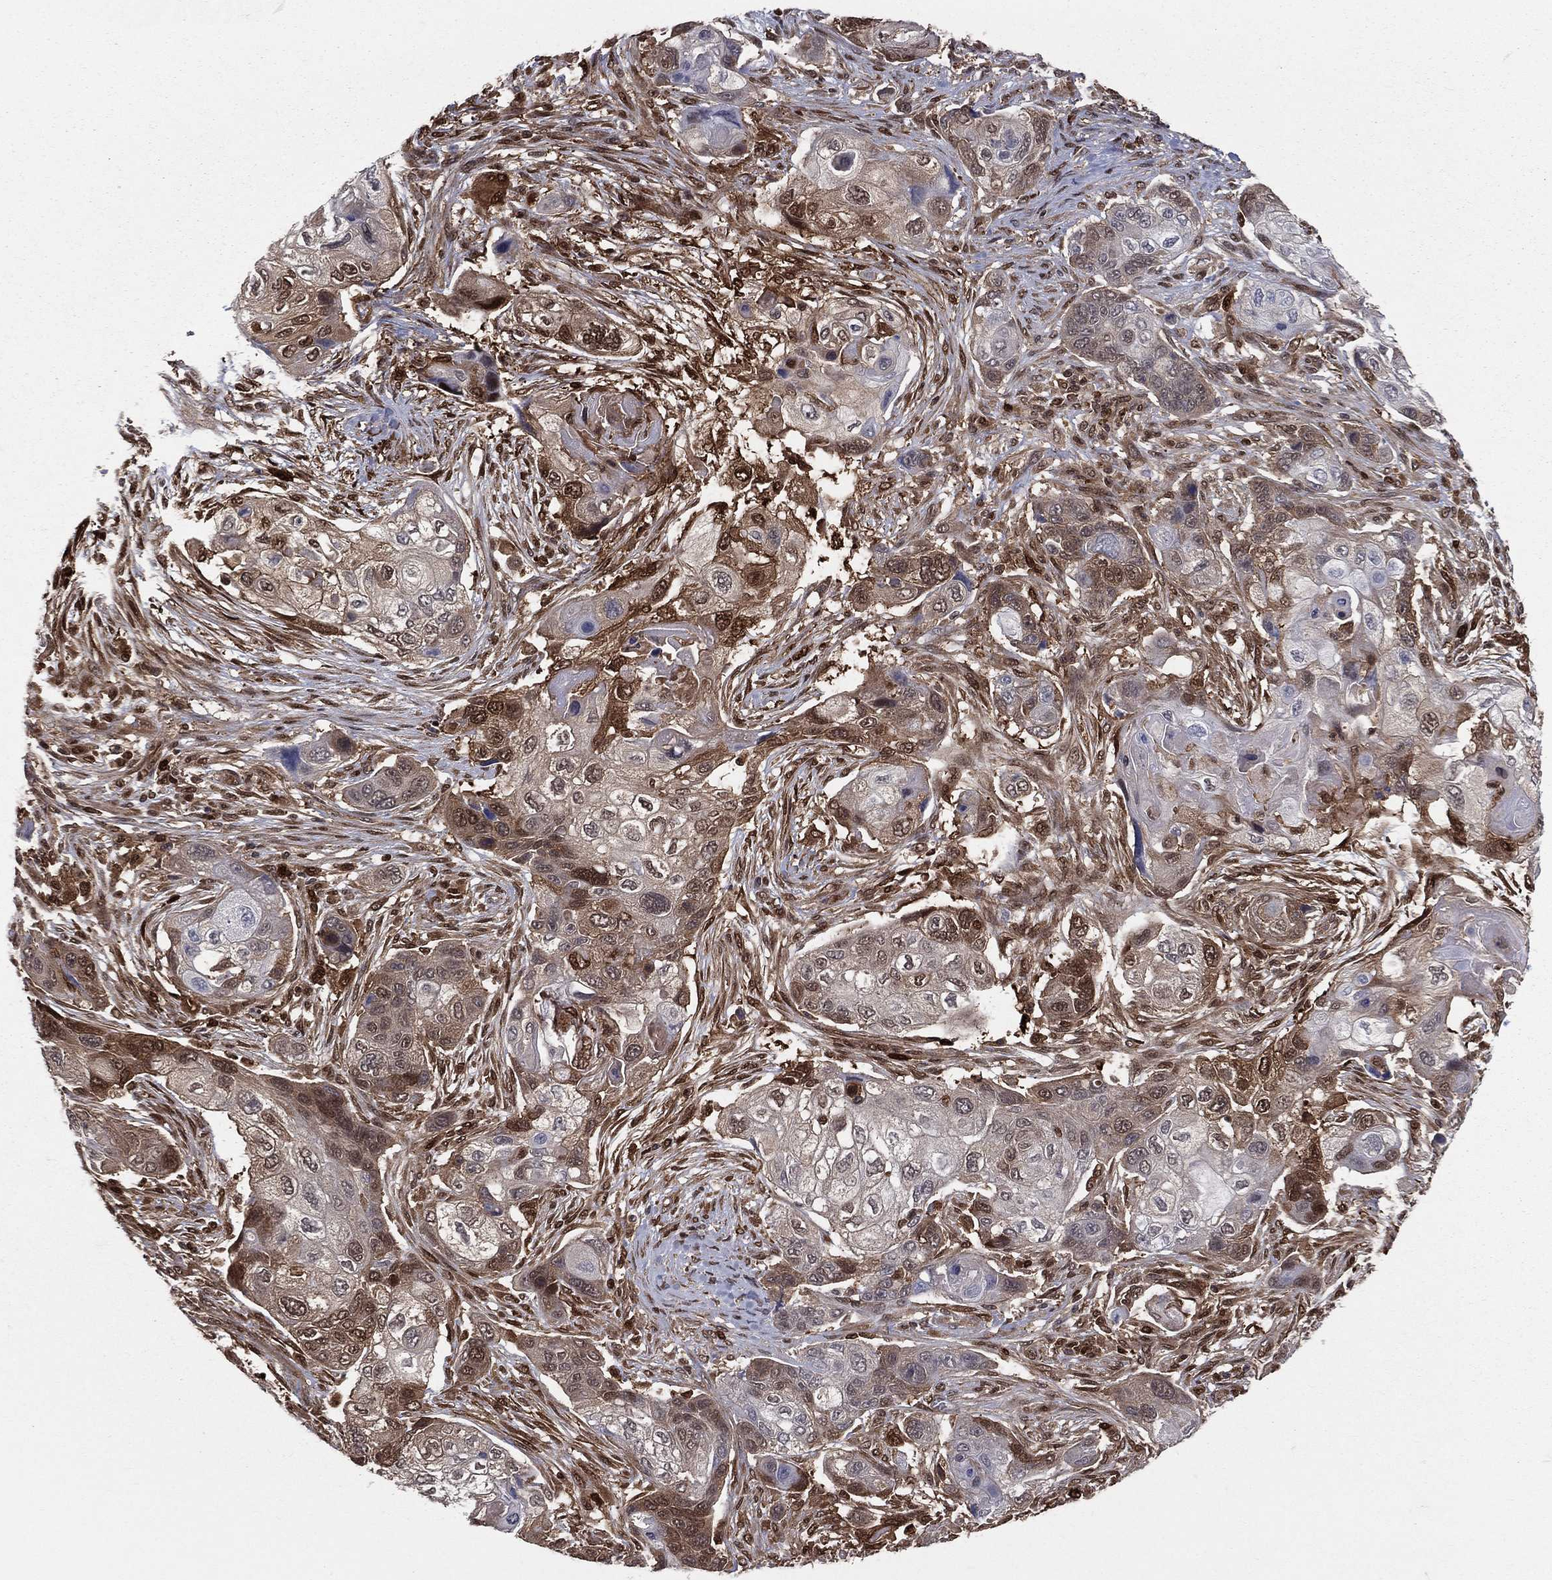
{"staining": {"intensity": "strong", "quantity": "<25%", "location": "cytoplasmic/membranous,nuclear"}, "tissue": "lung cancer", "cell_type": "Tumor cells", "image_type": "cancer", "snomed": [{"axis": "morphology", "description": "Squamous cell carcinoma, NOS"}, {"axis": "topography", "description": "Lung"}], "caption": "About <25% of tumor cells in lung squamous cell carcinoma reveal strong cytoplasmic/membranous and nuclear protein expression as visualized by brown immunohistochemical staining.", "gene": "ENO1", "patient": {"sex": "male", "age": 69}}